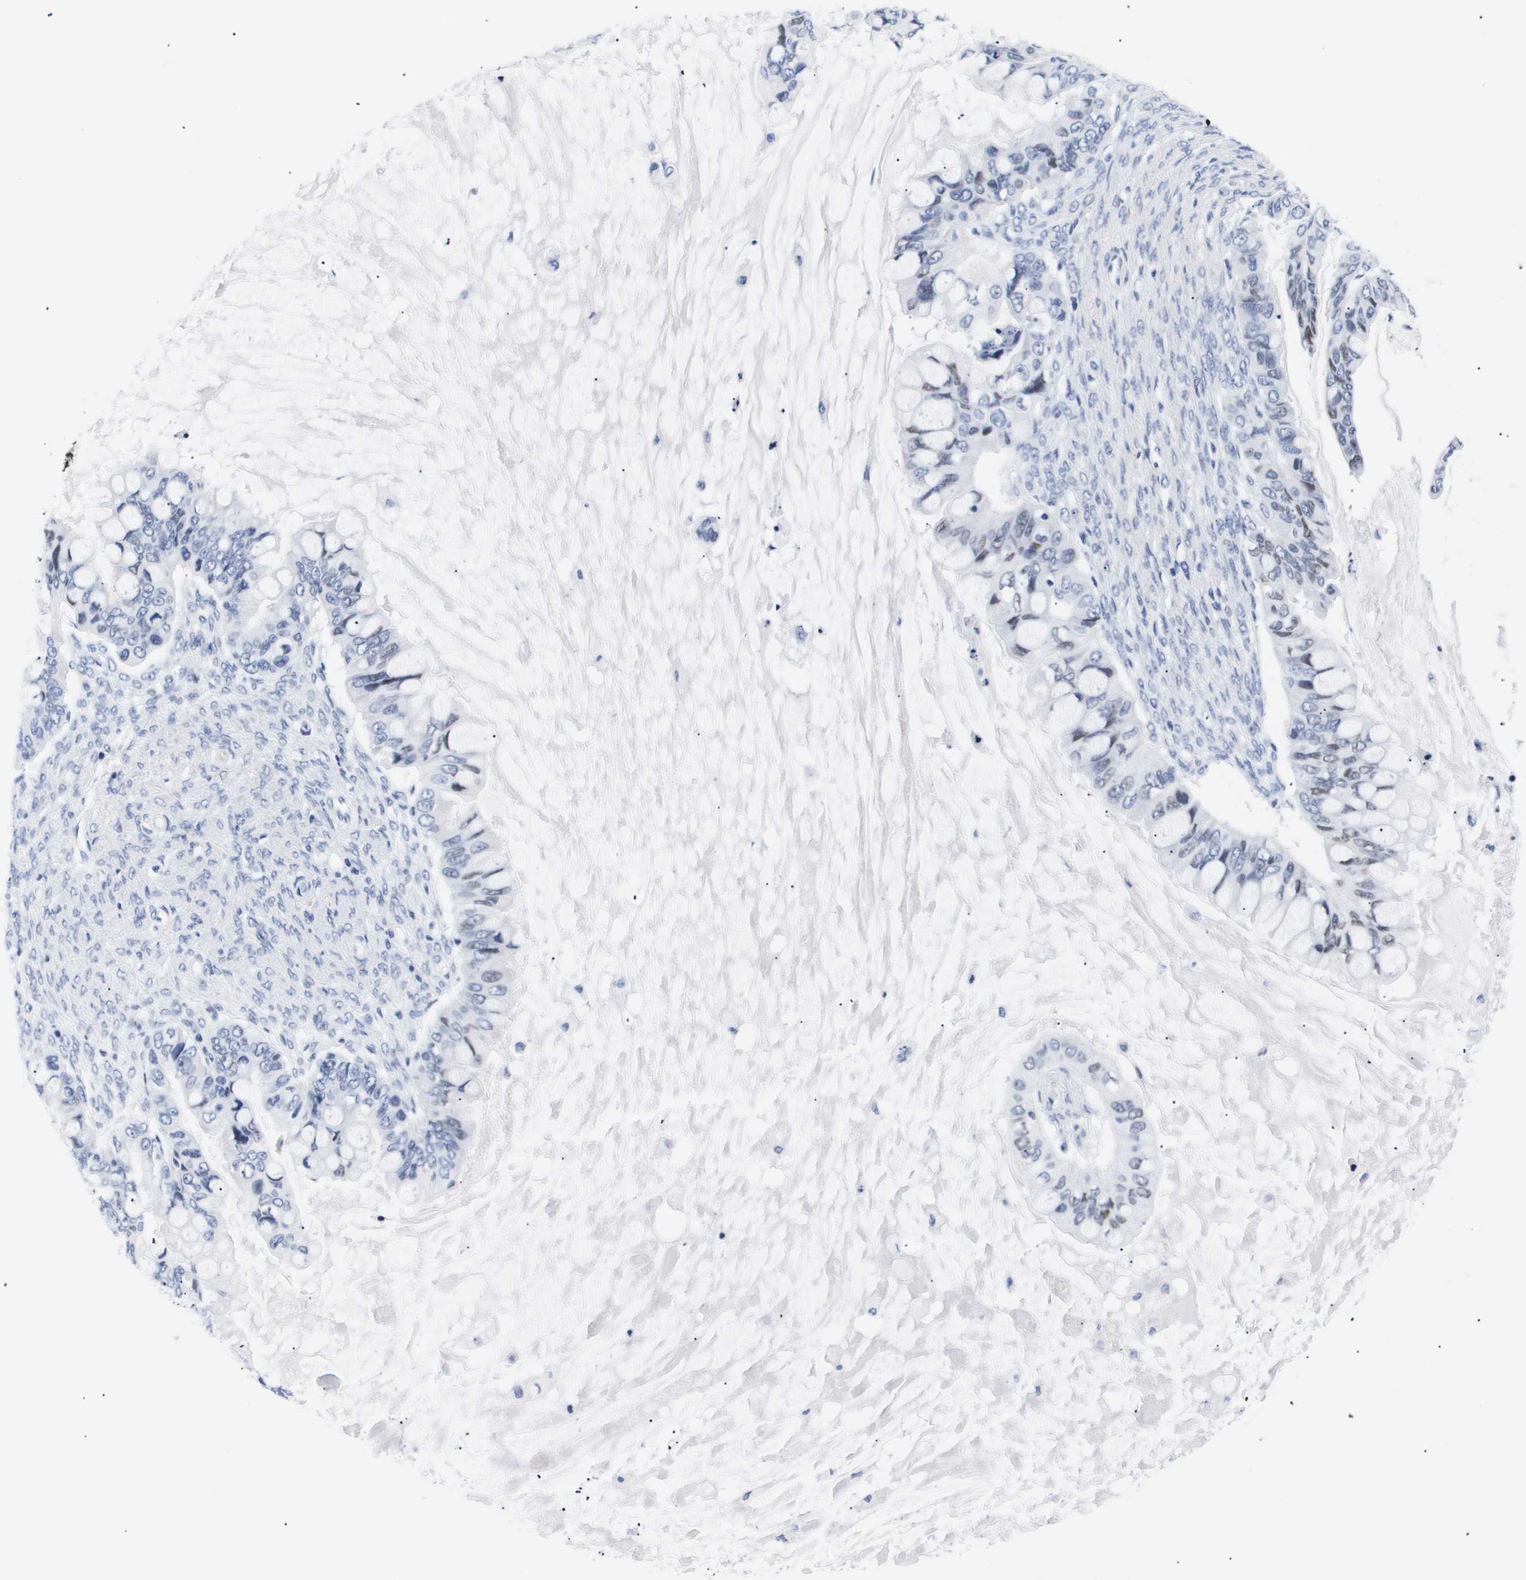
{"staining": {"intensity": "negative", "quantity": "none", "location": "none"}, "tissue": "ovarian cancer", "cell_type": "Tumor cells", "image_type": "cancer", "snomed": [{"axis": "morphology", "description": "Cystadenocarcinoma, mucinous, NOS"}, {"axis": "topography", "description": "Ovary"}], "caption": "Tumor cells show no significant protein expression in ovarian cancer (mucinous cystadenocarcinoma).", "gene": "SHD", "patient": {"sex": "female", "age": 80}}